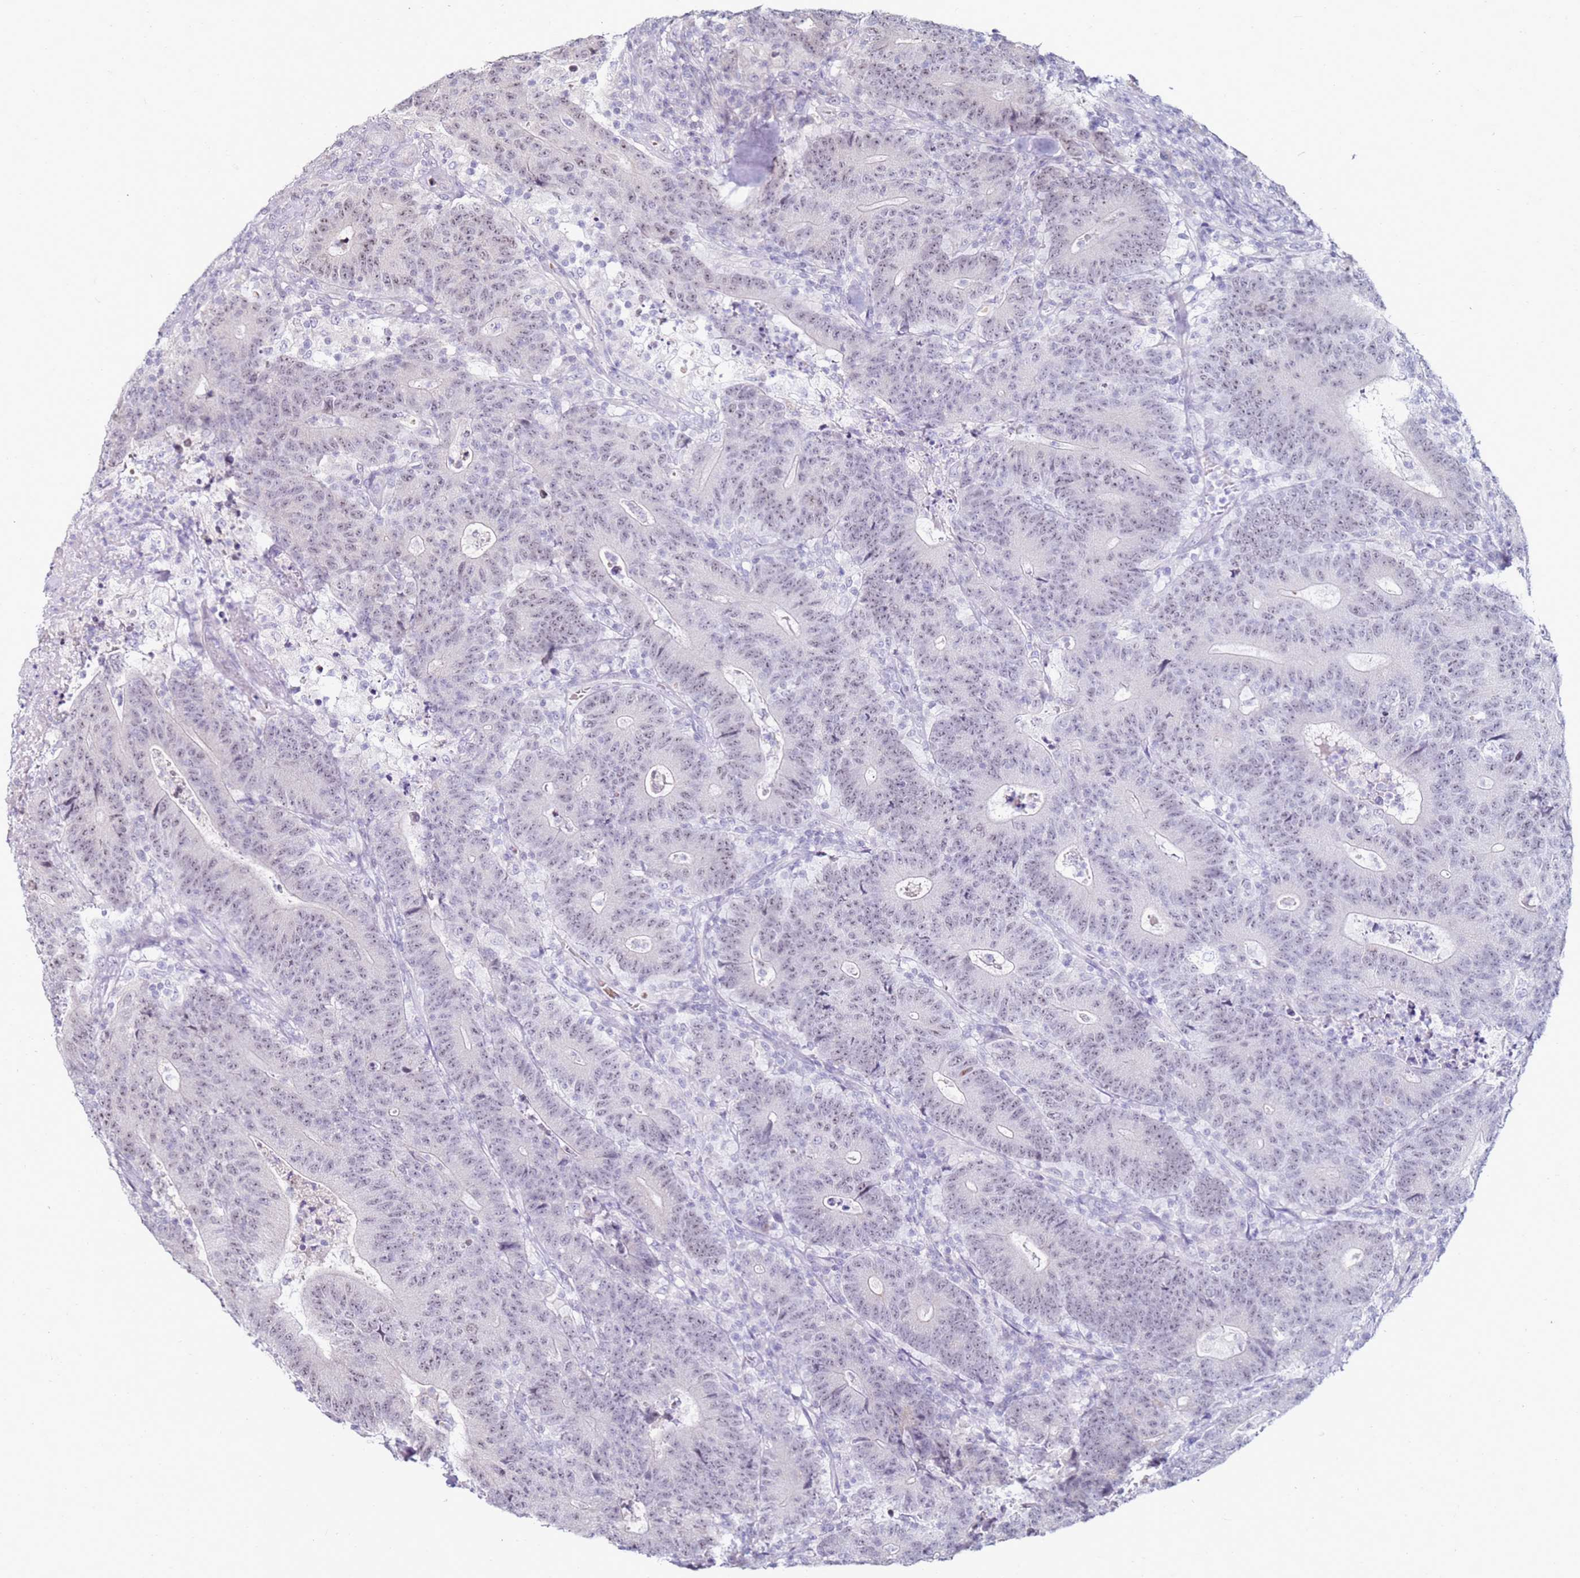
{"staining": {"intensity": "weak", "quantity": "25%-75%", "location": "nuclear"}, "tissue": "colorectal cancer", "cell_type": "Tumor cells", "image_type": "cancer", "snomed": [{"axis": "morphology", "description": "Adenocarcinoma, NOS"}, {"axis": "topography", "description": "Colon"}], "caption": "Immunohistochemical staining of human colorectal cancer (adenocarcinoma) exhibits weak nuclear protein positivity in approximately 25%-75% of tumor cells.", "gene": "RARS2", "patient": {"sex": "female", "age": 75}}